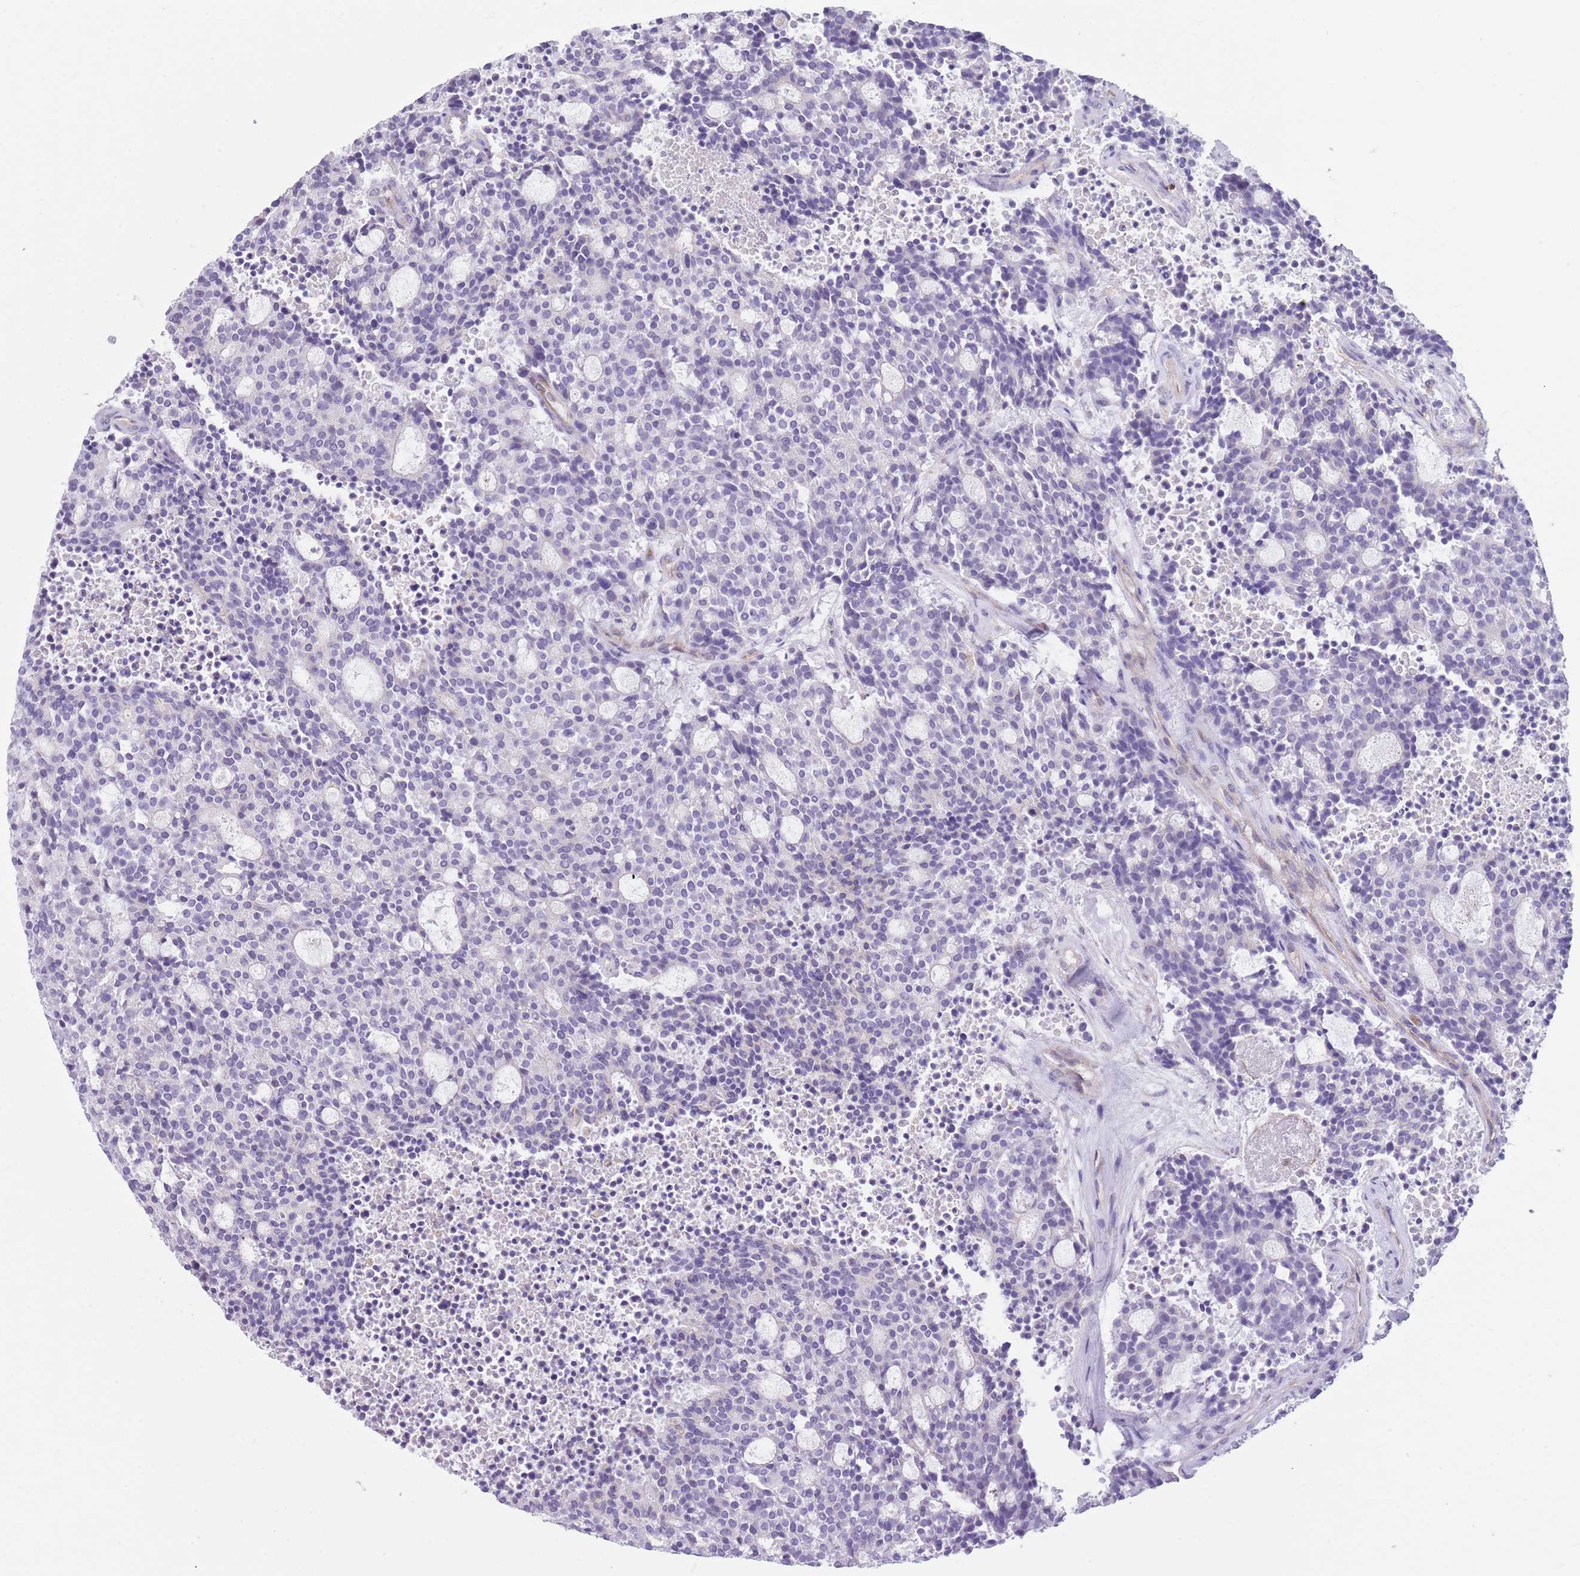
{"staining": {"intensity": "negative", "quantity": "none", "location": "none"}, "tissue": "carcinoid", "cell_type": "Tumor cells", "image_type": "cancer", "snomed": [{"axis": "morphology", "description": "Carcinoid, malignant, NOS"}, {"axis": "topography", "description": "Pancreas"}], "caption": "High magnification brightfield microscopy of carcinoid (malignant) stained with DAB (brown) and counterstained with hematoxylin (blue): tumor cells show no significant expression.", "gene": "RBP3", "patient": {"sex": "female", "age": 54}}